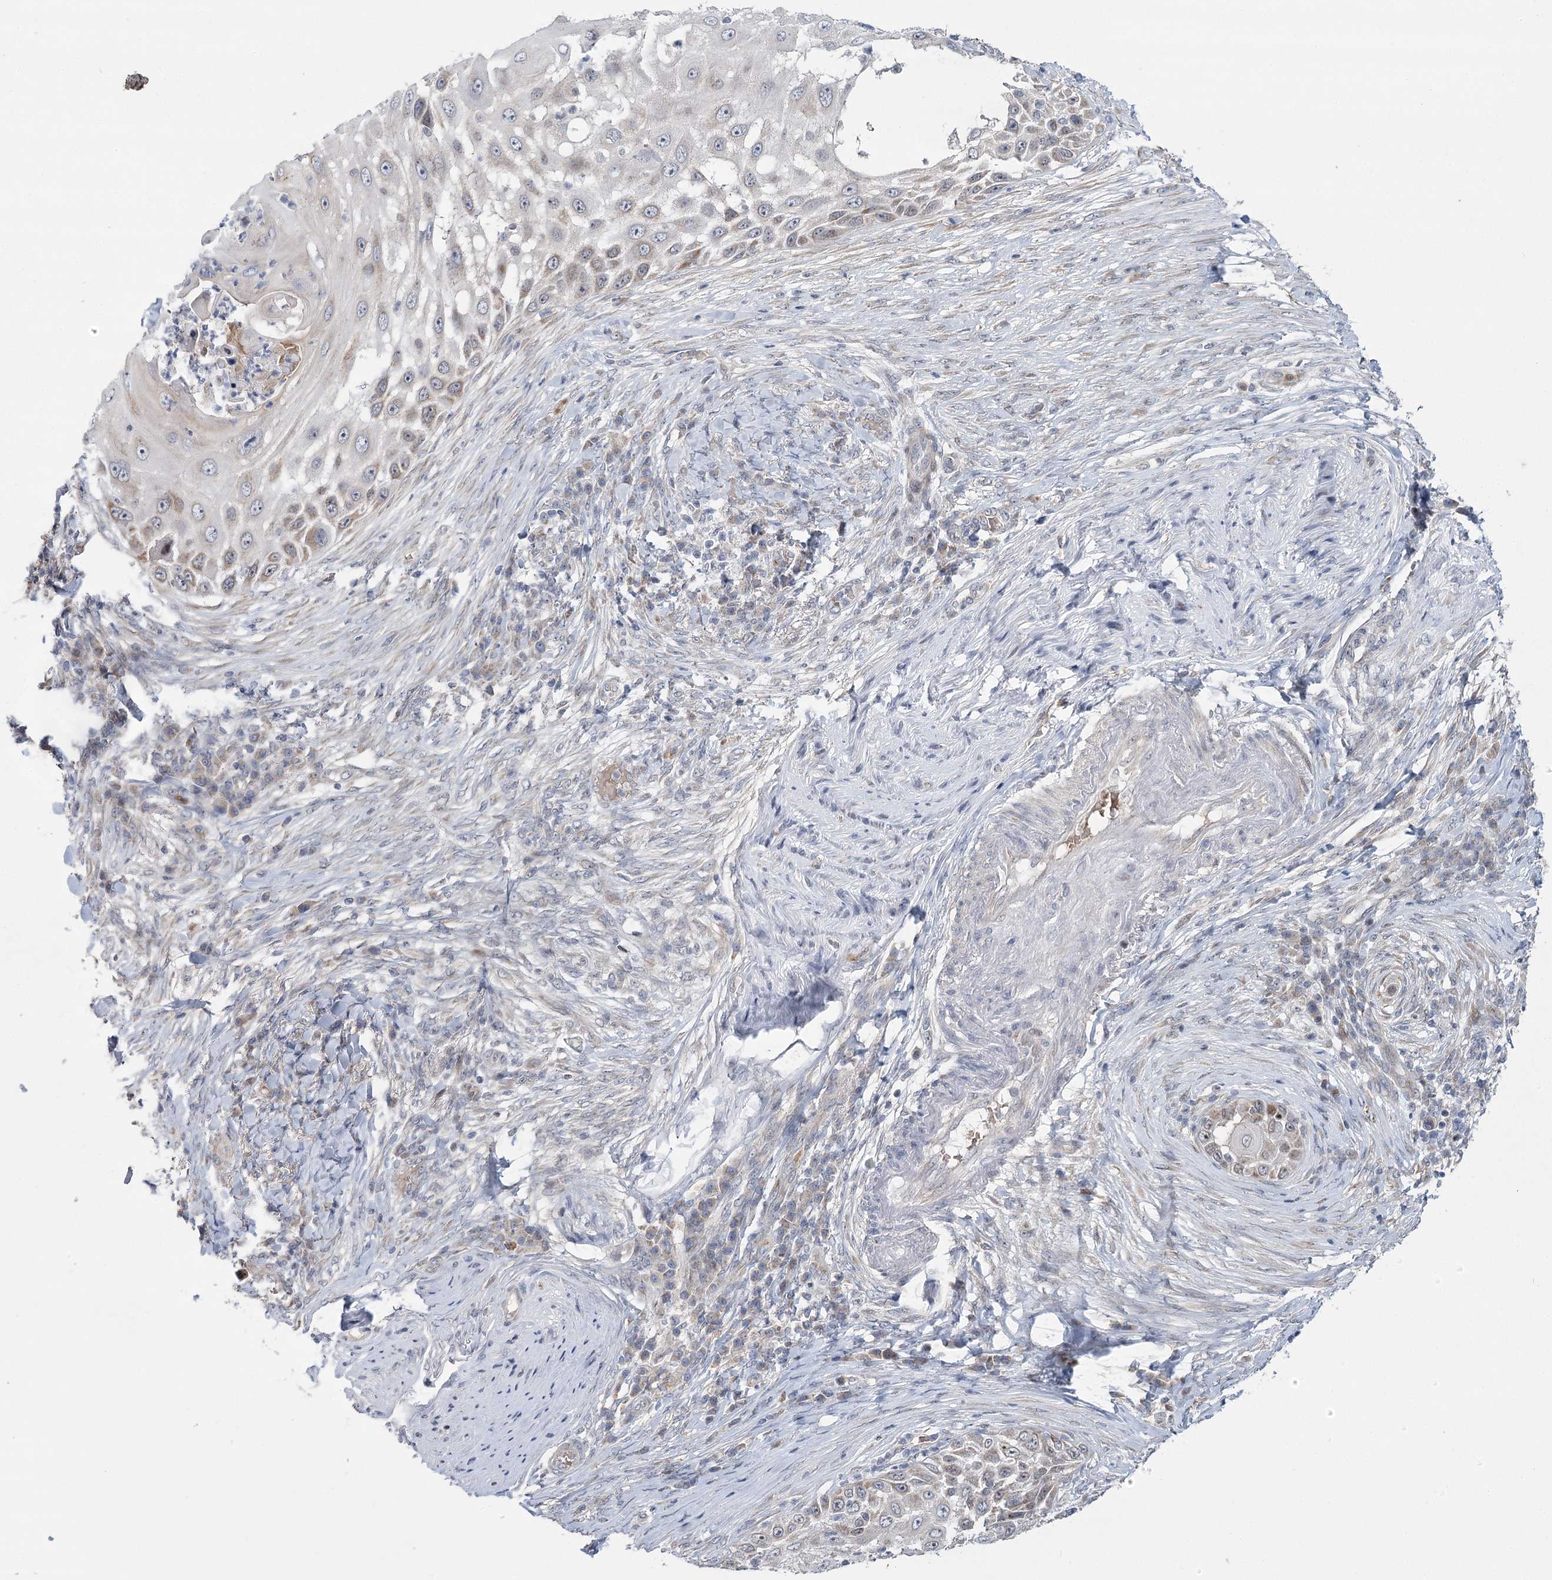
{"staining": {"intensity": "weak", "quantity": "25%-75%", "location": "cytoplasmic/membranous"}, "tissue": "skin cancer", "cell_type": "Tumor cells", "image_type": "cancer", "snomed": [{"axis": "morphology", "description": "Squamous cell carcinoma, NOS"}, {"axis": "topography", "description": "Skin"}], "caption": "IHC micrograph of skin cancer stained for a protein (brown), which reveals low levels of weak cytoplasmic/membranous positivity in about 25%-75% of tumor cells.", "gene": "NSMCE4A", "patient": {"sex": "female", "age": 44}}